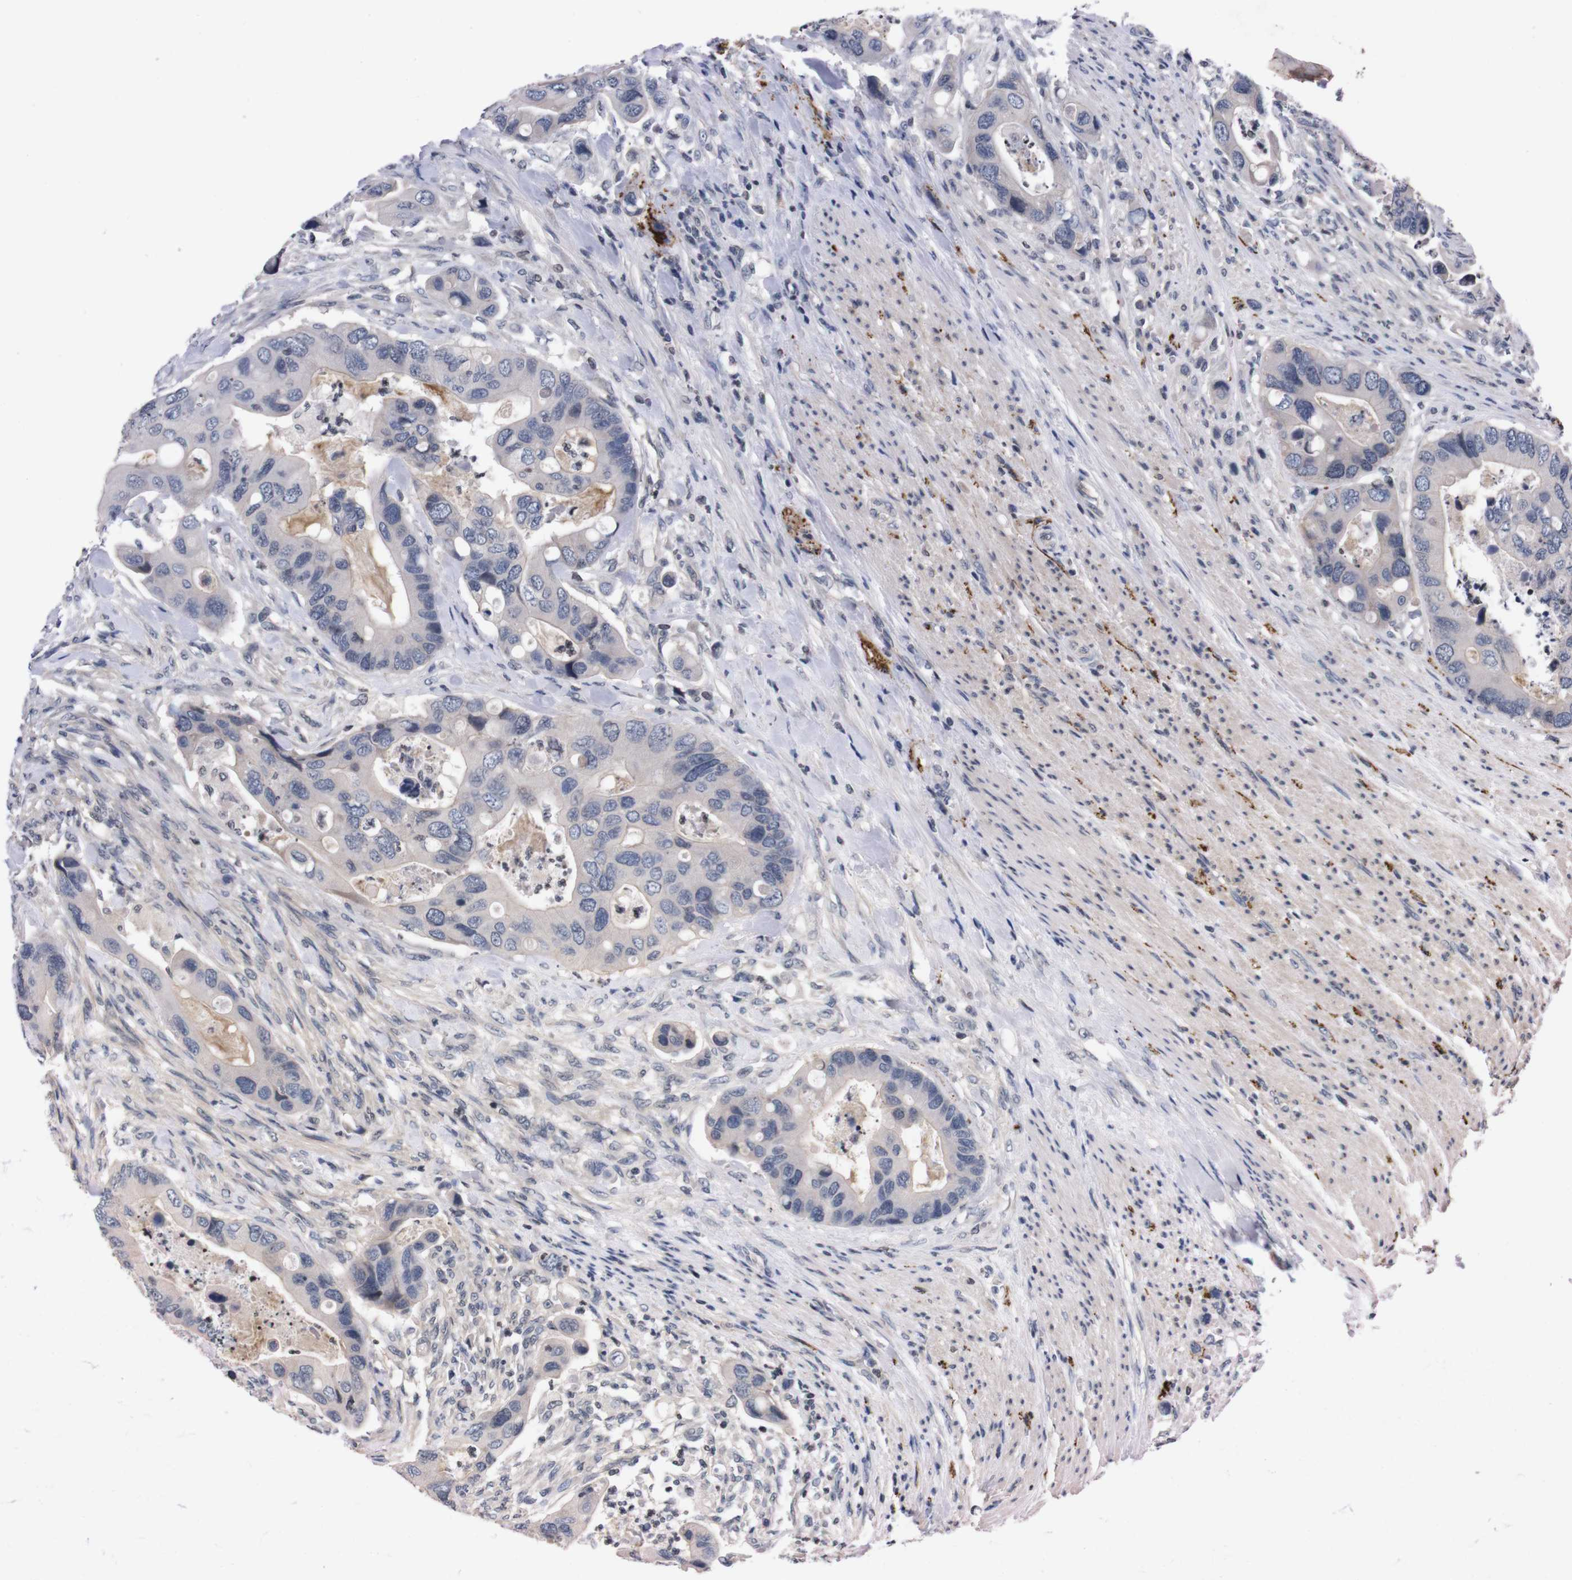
{"staining": {"intensity": "negative", "quantity": "none", "location": "none"}, "tissue": "colorectal cancer", "cell_type": "Tumor cells", "image_type": "cancer", "snomed": [{"axis": "morphology", "description": "Adenocarcinoma, NOS"}, {"axis": "topography", "description": "Rectum"}], "caption": "High magnification brightfield microscopy of colorectal cancer stained with DAB (brown) and counterstained with hematoxylin (blue): tumor cells show no significant expression.", "gene": "TNFRSF21", "patient": {"sex": "female", "age": 57}}